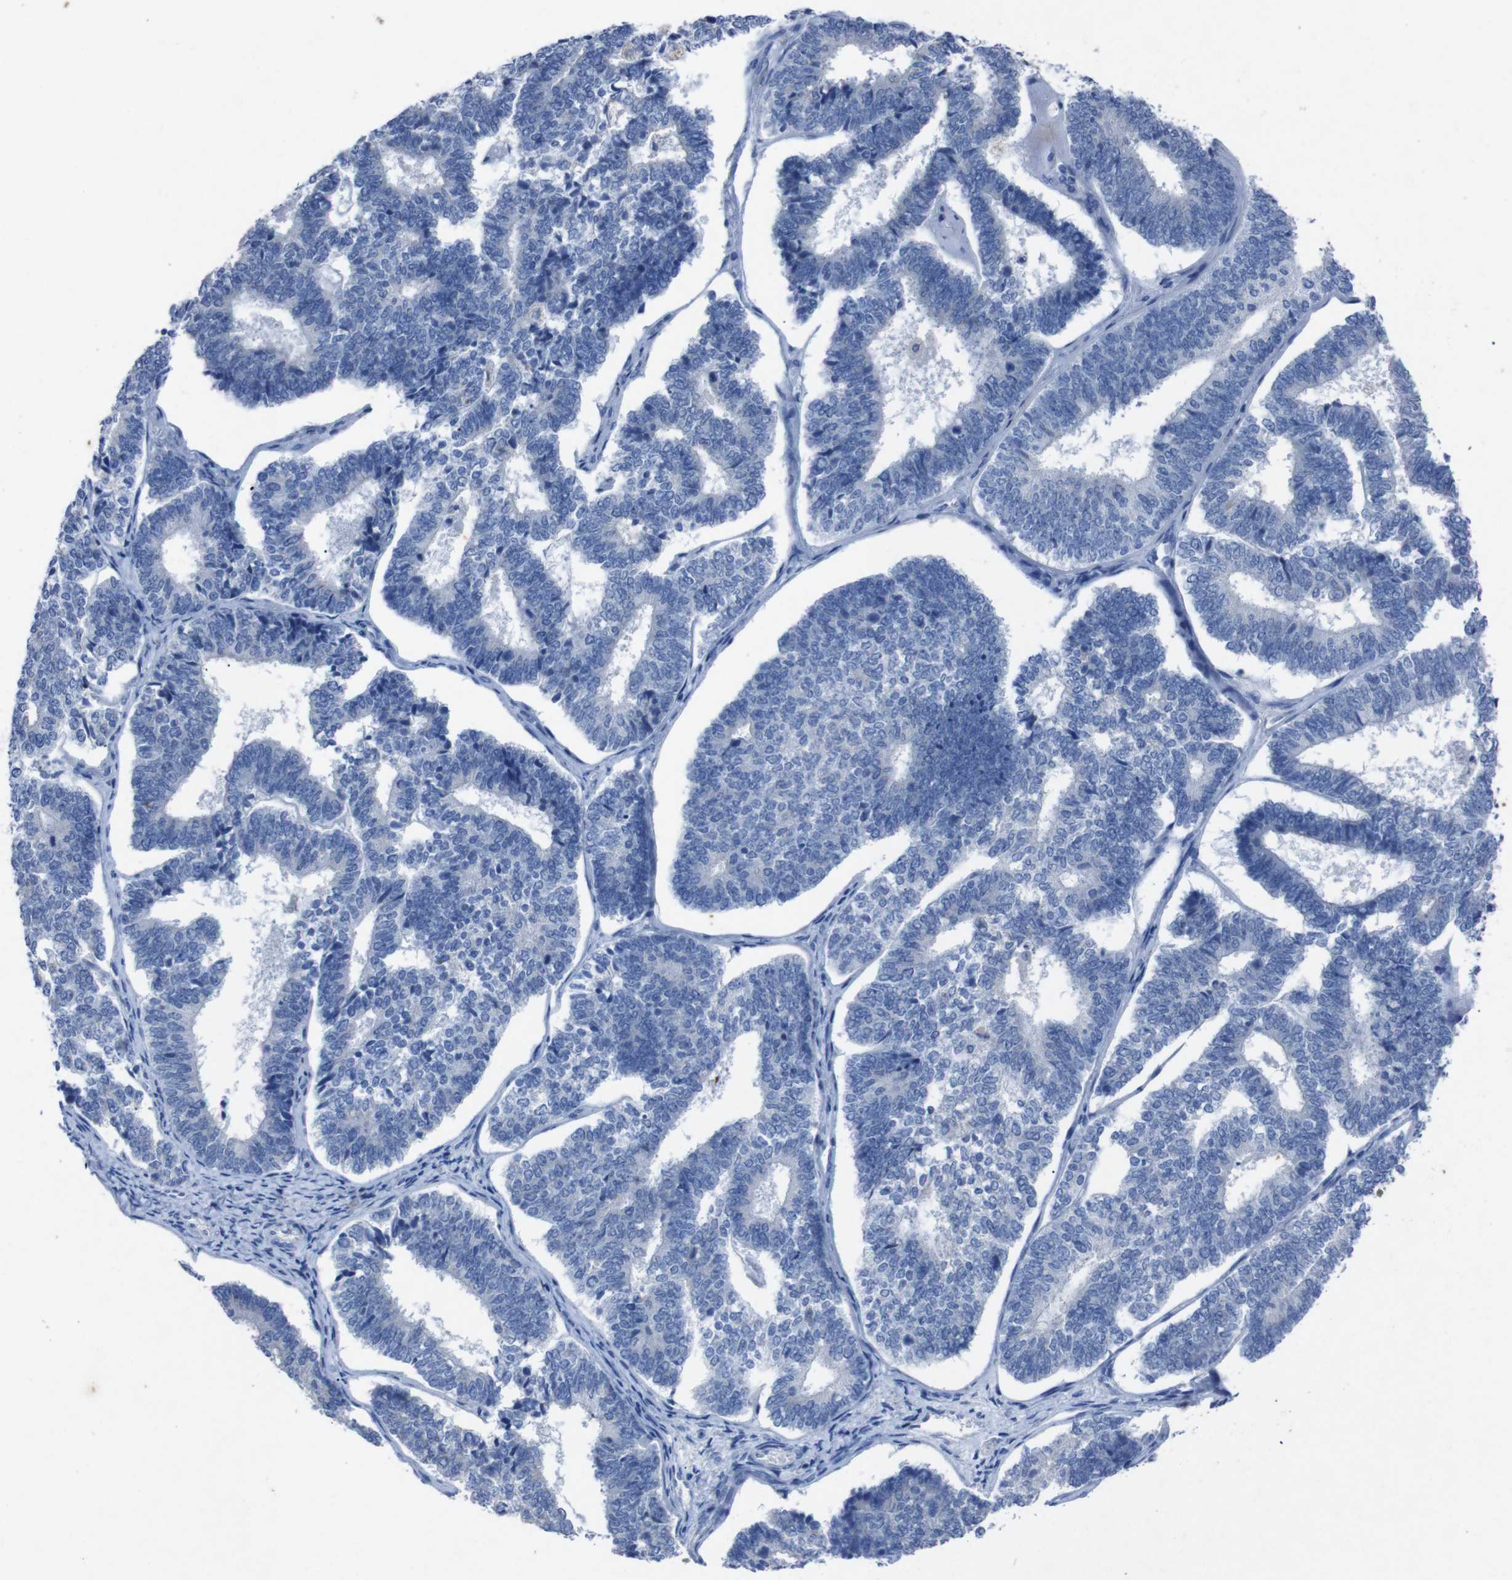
{"staining": {"intensity": "negative", "quantity": "none", "location": "none"}, "tissue": "endometrial cancer", "cell_type": "Tumor cells", "image_type": "cancer", "snomed": [{"axis": "morphology", "description": "Adenocarcinoma, NOS"}, {"axis": "topography", "description": "Endometrium"}], "caption": "This is a photomicrograph of immunohistochemistry (IHC) staining of adenocarcinoma (endometrial), which shows no expression in tumor cells. Nuclei are stained in blue.", "gene": "GJB2", "patient": {"sex": "female", "age": 70}}